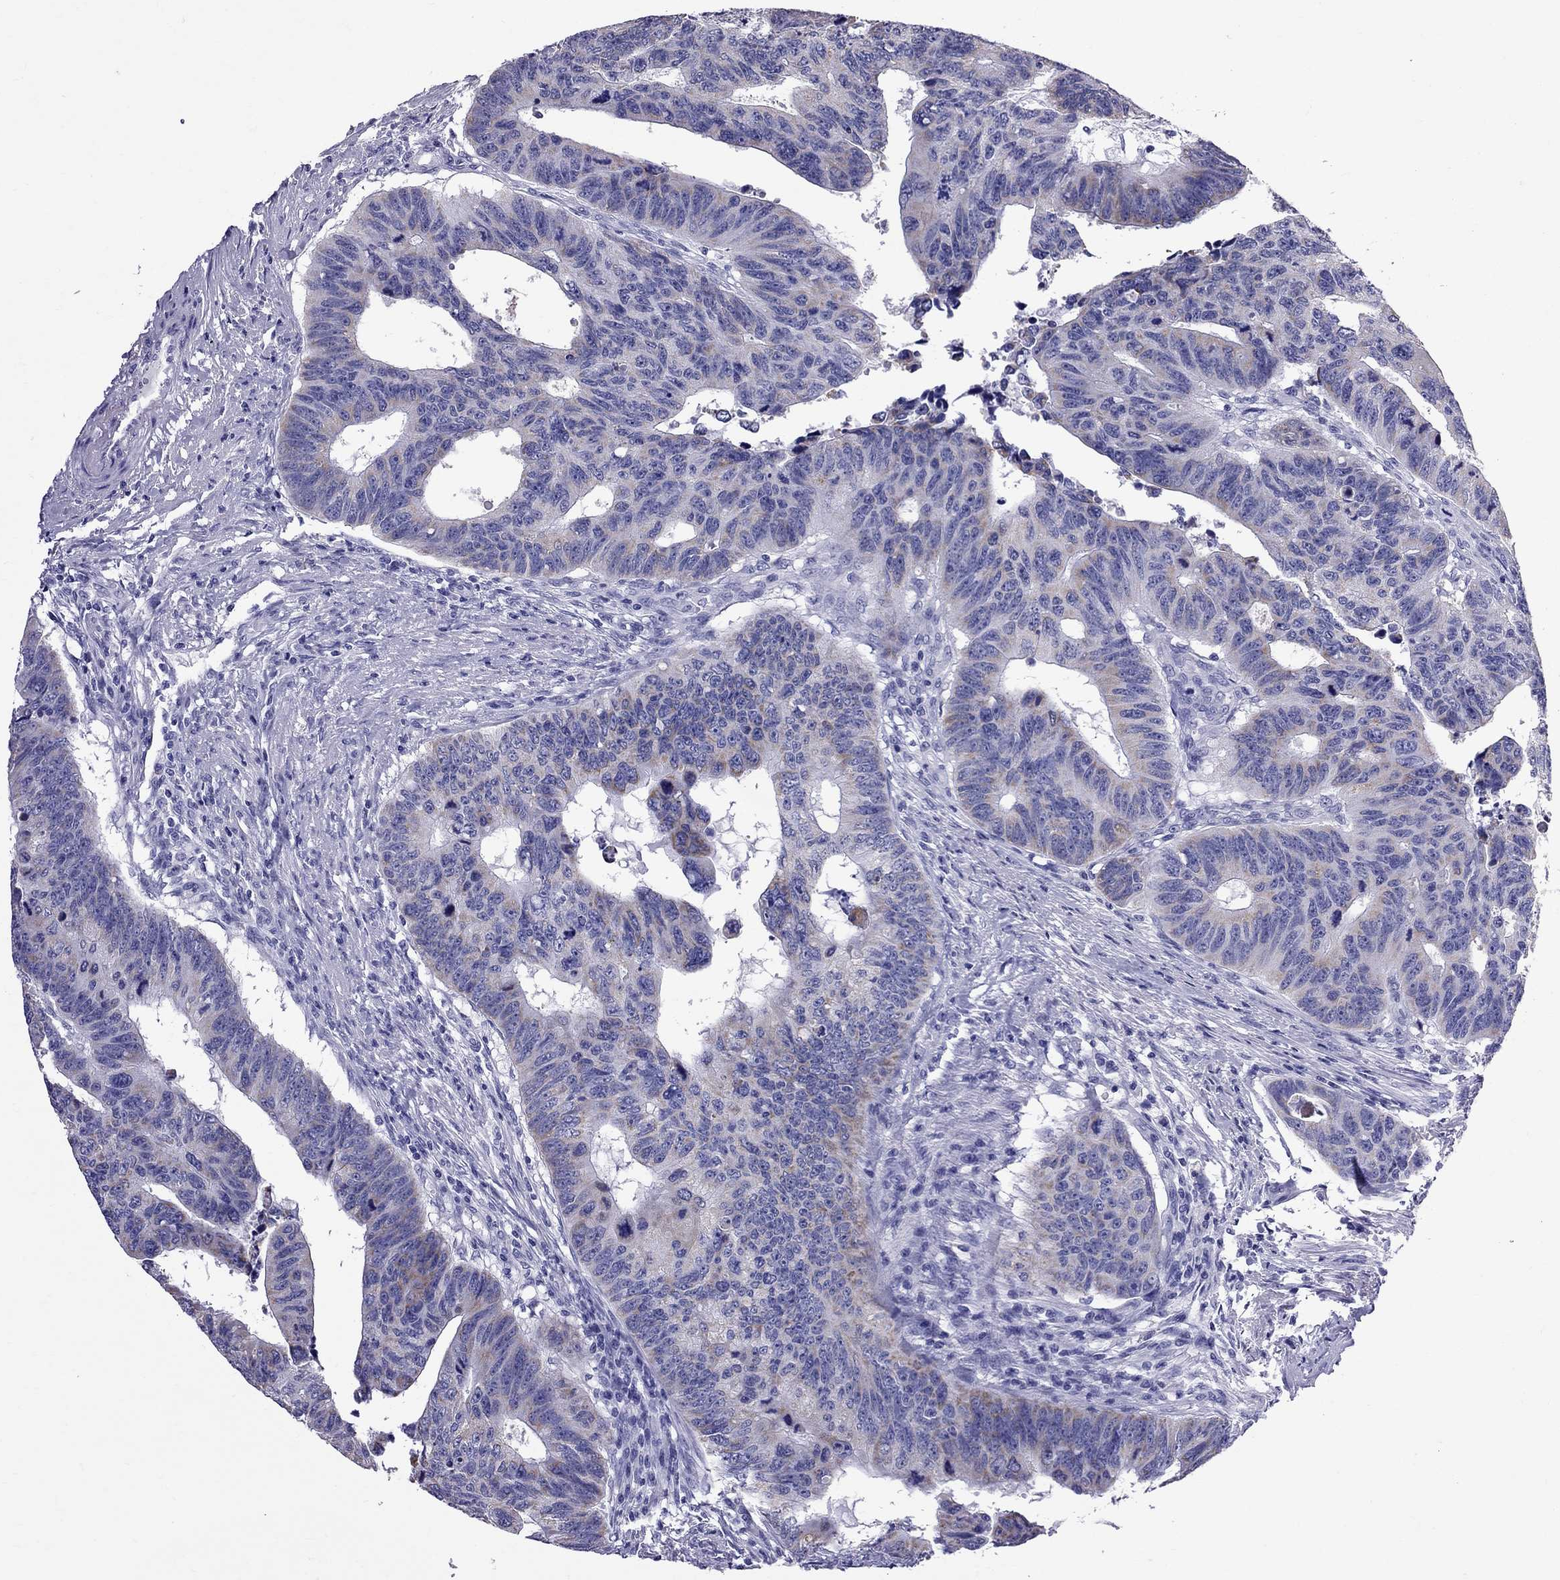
{"staining": {"intensity": "weak", "quantity": "<25%", "location": "cytoplasmic/membranous"}, "tissue": "colorectal cancer", "cell_type": "Tumor cells", "image_type": "cancer", "snomed": [{"axis": "morphology", "description": "Adenocarcinoma, NOS"}, {"axis": "topography", "description": "Rectum"}], "caption": "Tumor cells show no significant protein expression in colorectal cancer.", "gene": "TTLL13", "patient": {"sex": "female", "age": 85}}